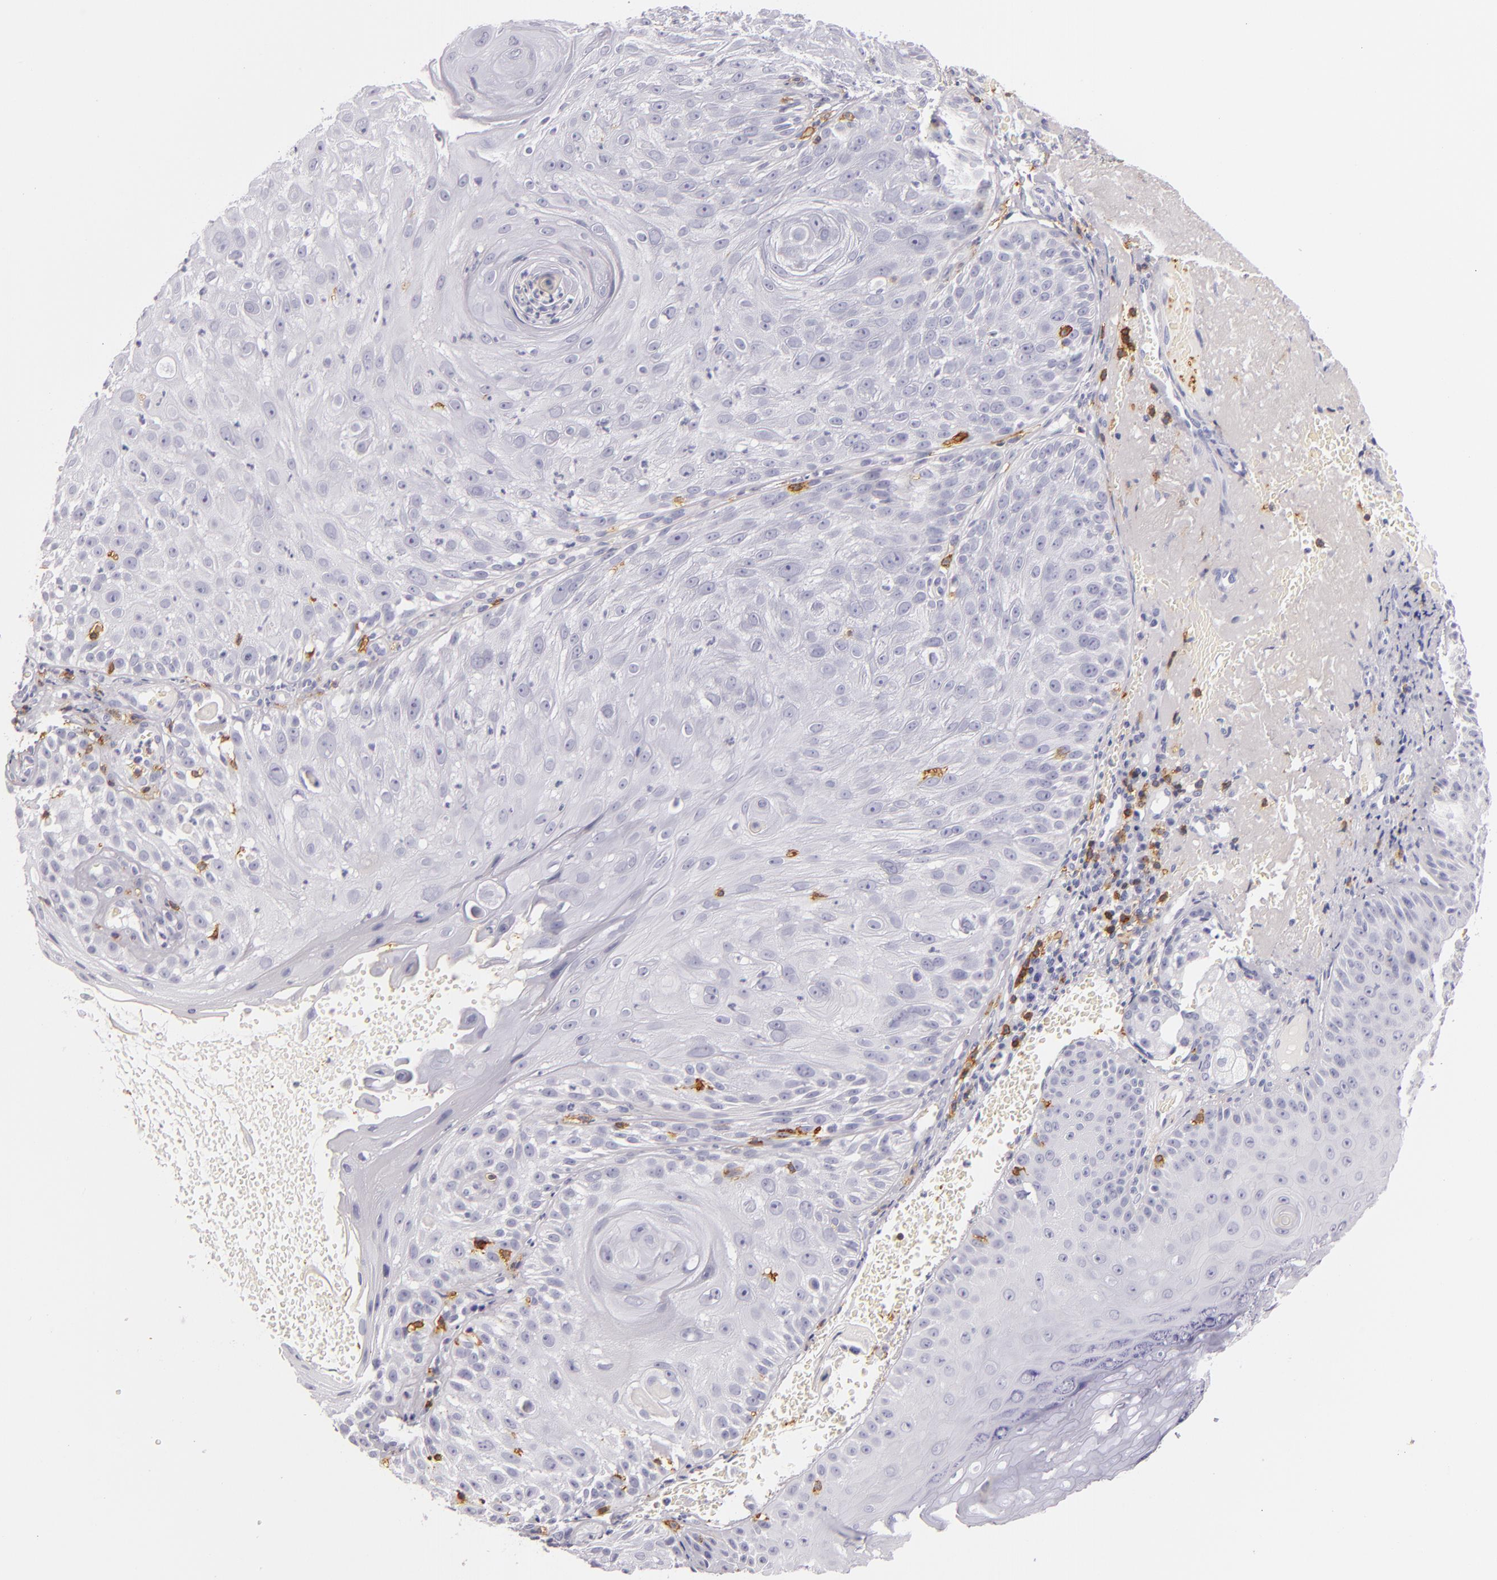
{"staining": {"intensity": "negative", "quantity": "none", "location": "none"}, "tissue": "skin cancer", "cell_type": "Tumor cells", "image_type": "cancer", "snomed": [{"axis": "morphology", "description": "Squamous cell carcinoma, NOS"}, {"axis": "topography", "description": "Skin"}], "caption": "Immunohistochemistry of skin squamous cell carcinoma reveals no staining in tumor cells. (DAB IHC with hematoxylin counter stain).", "gene": "LAT", "patient": {"sex": "female", "age": 89}}